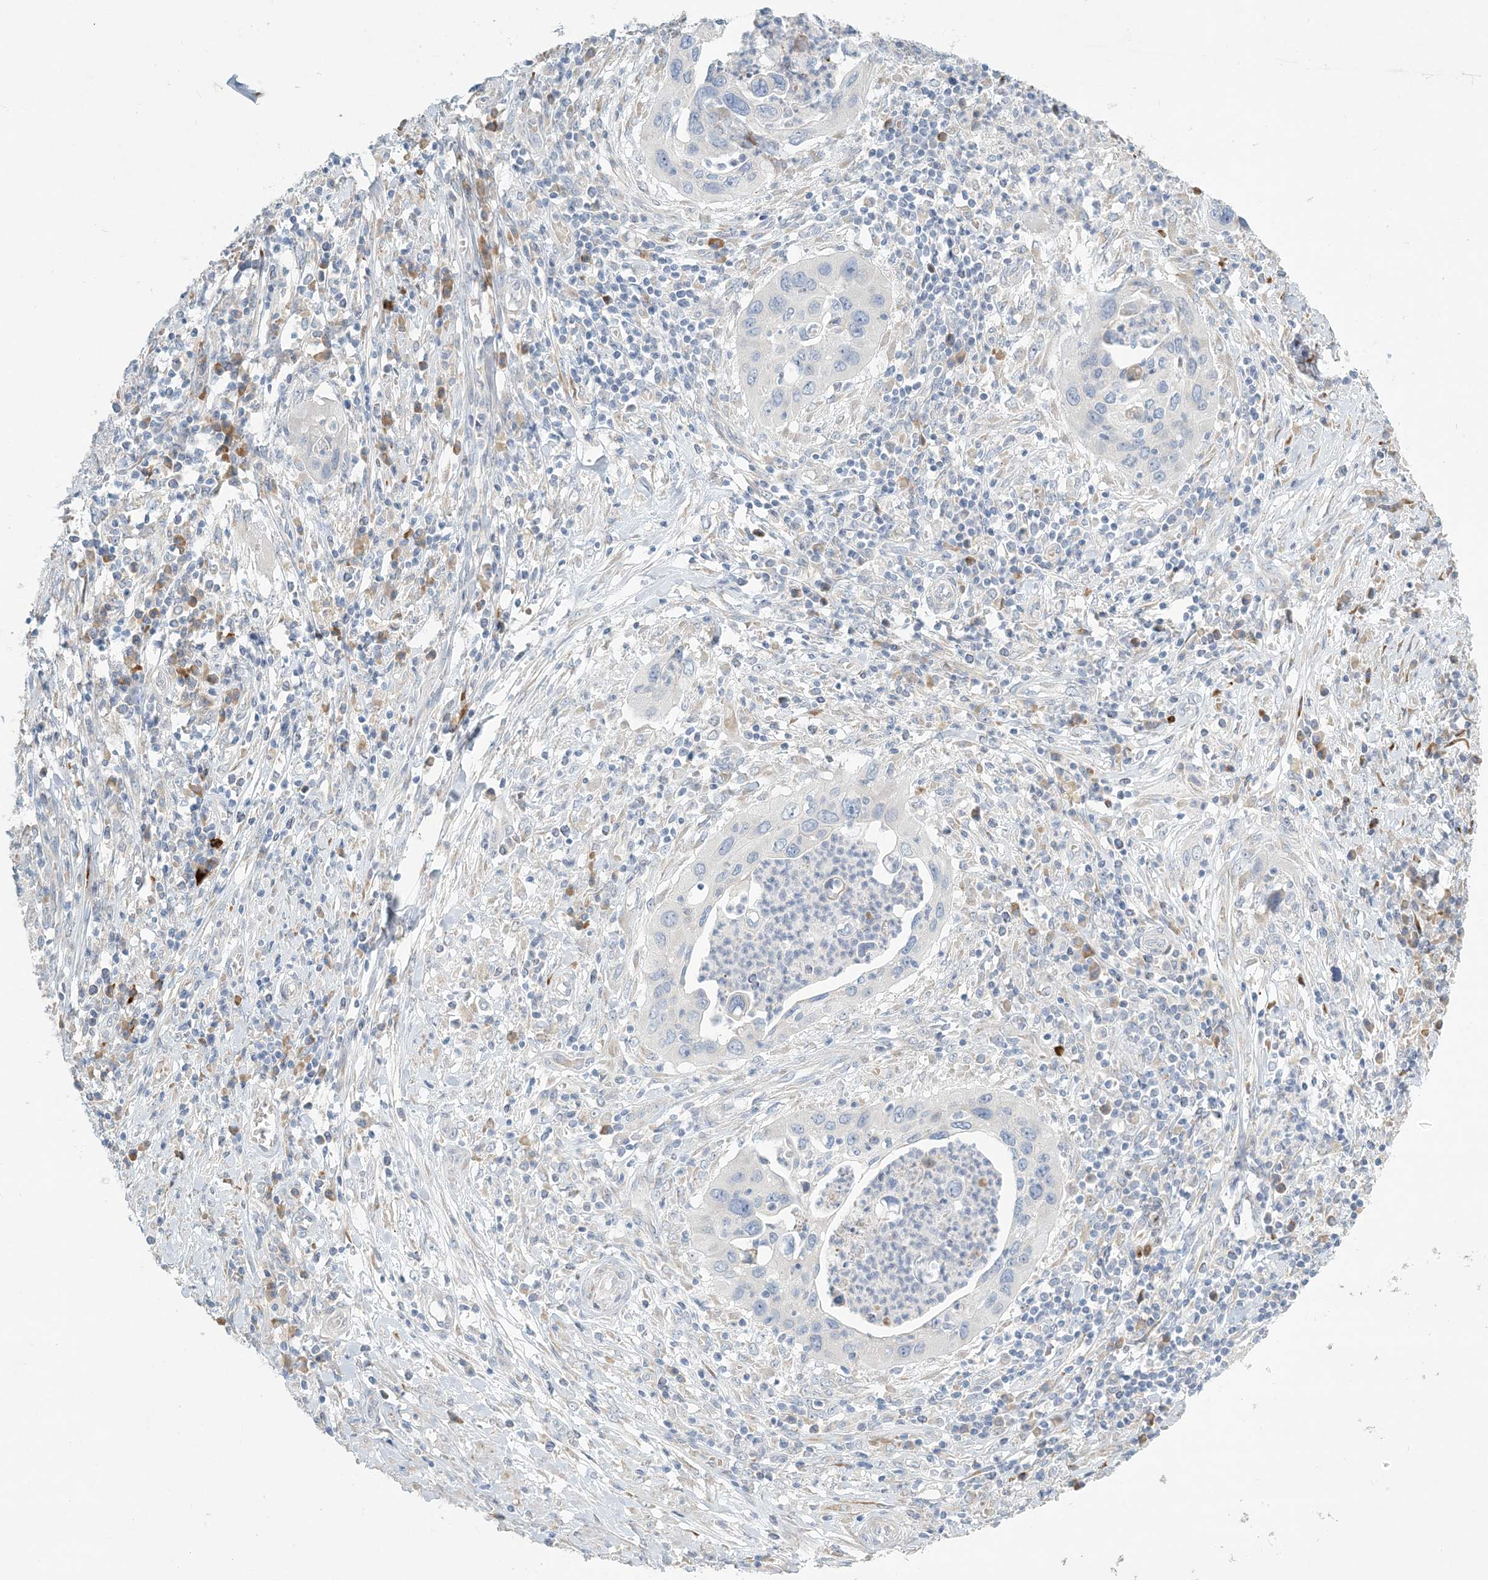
{"staining": {"intensity": "negative", "quantity": "none", "location": "none"}, "tissue": "cervical cancer", "cell_type": "Tumor cells", "image_type": "cancer", "snomed": [{"axis": "morphology", "description": "Squamous cell carcinoma, NOS"}, {"axis": "topography", "description": "Cervix"}], "caption": "High power microscopy histopathology image of an immunohistochemistry photomicrograph of cervical cancer, revealing no significant positivity in tumor cells.", "gene": "ZNF385D", "patient": {"sex": "female", "age": 38}}